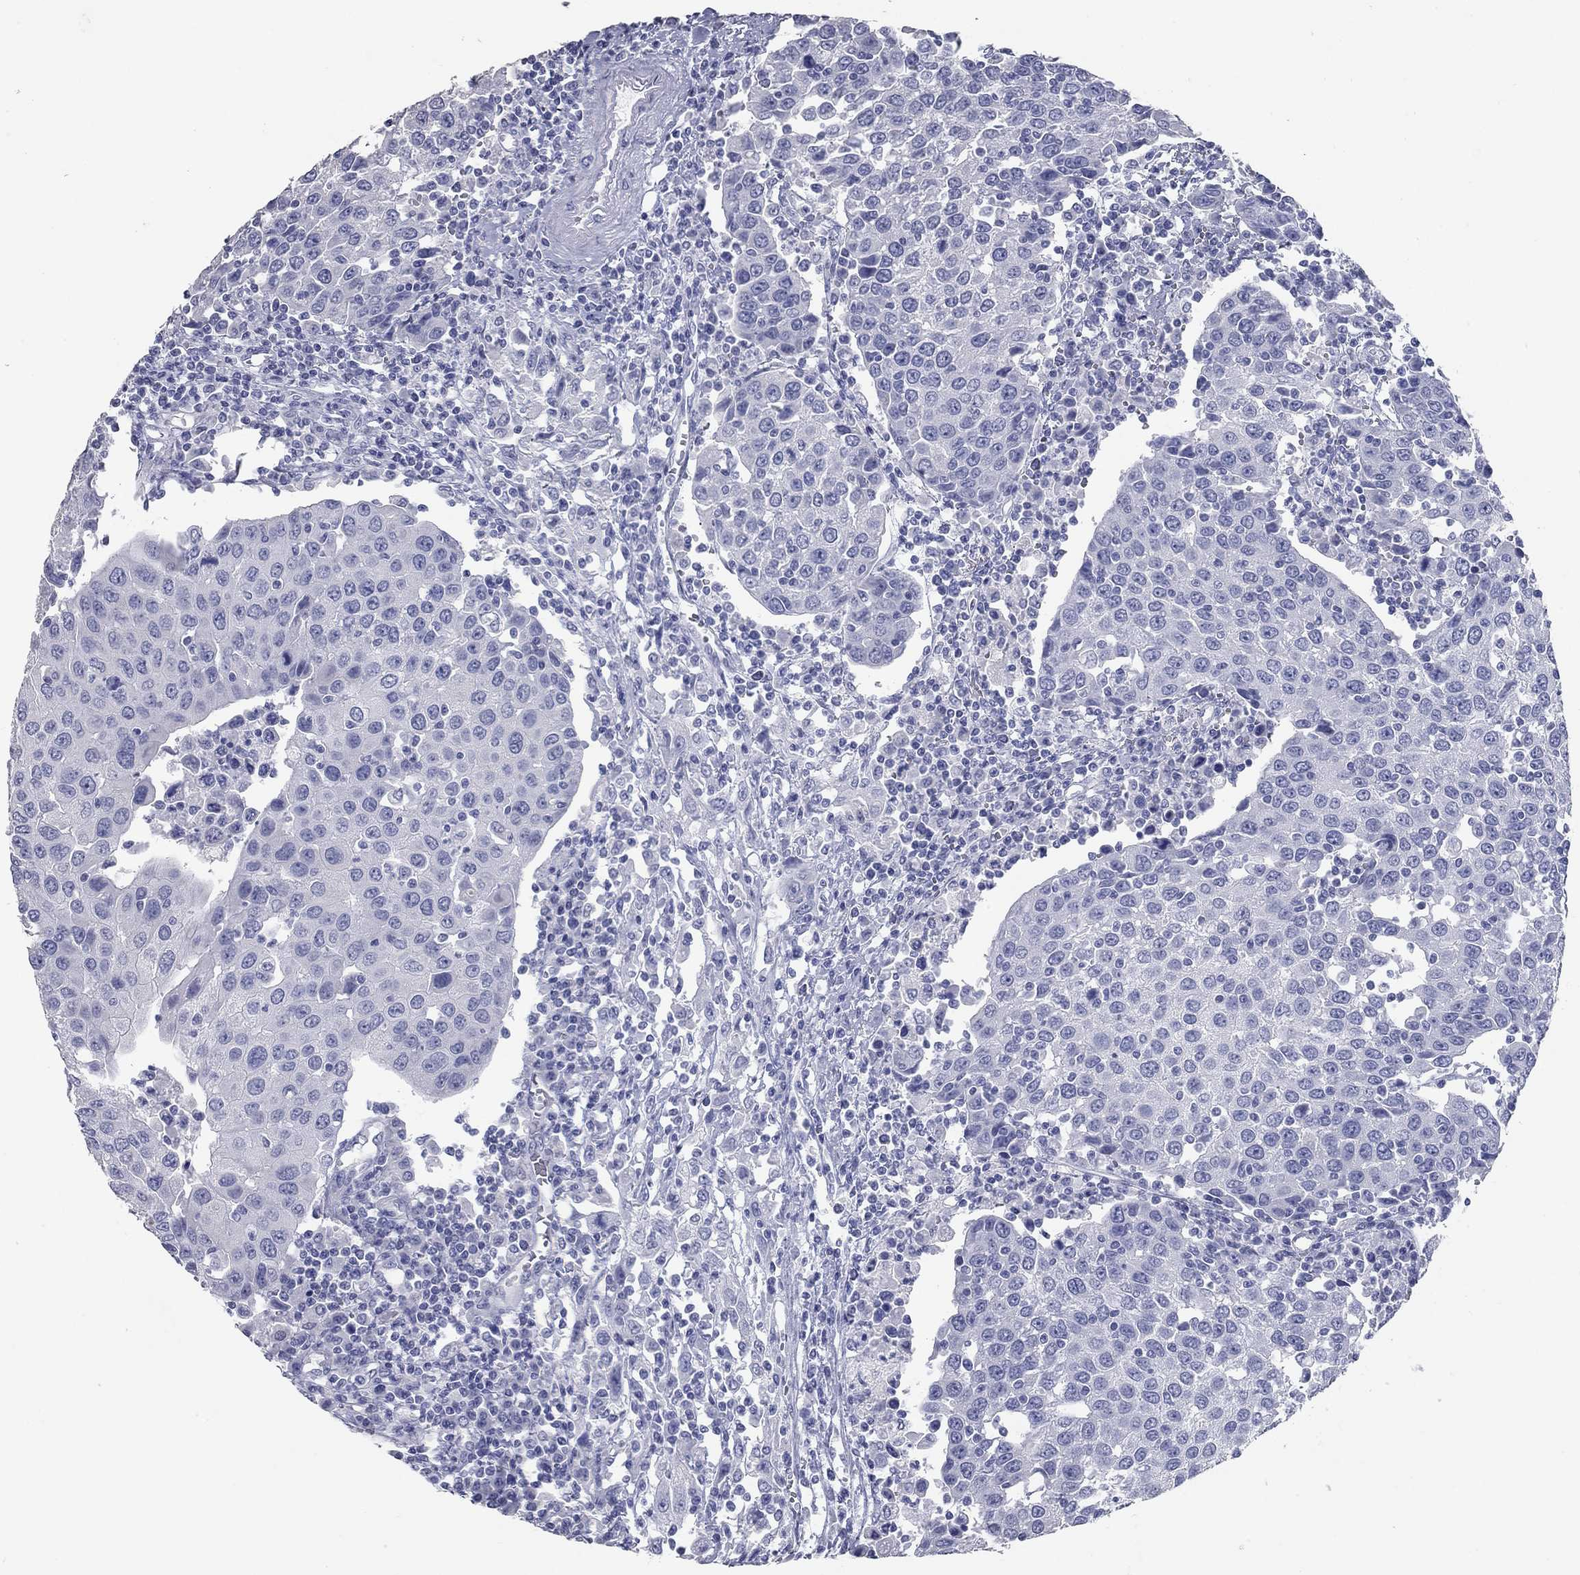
{"staining": {"intensity": "negative", "quantity": "none", "location": "none"}, "tissue": "urothelial cancer", "cell_type": "Tumor cells", "image_type": "cancer", "snomed": [{"axis": "morphology", "description": "Urothelial carcinoma, High grade"}, {"axis": "topography", "description": "Urinary bladder"}], "caption": "IHC micrograph of neoplastic tissue: urothelial cancer stained with DAB (3,3'-diaminobenzidine) demonstrates no significant protein staining in tumor cells. Nuclei are stained in blue.", "gene": "TAC1", "patient": {"sex": "female", "age": 85}}